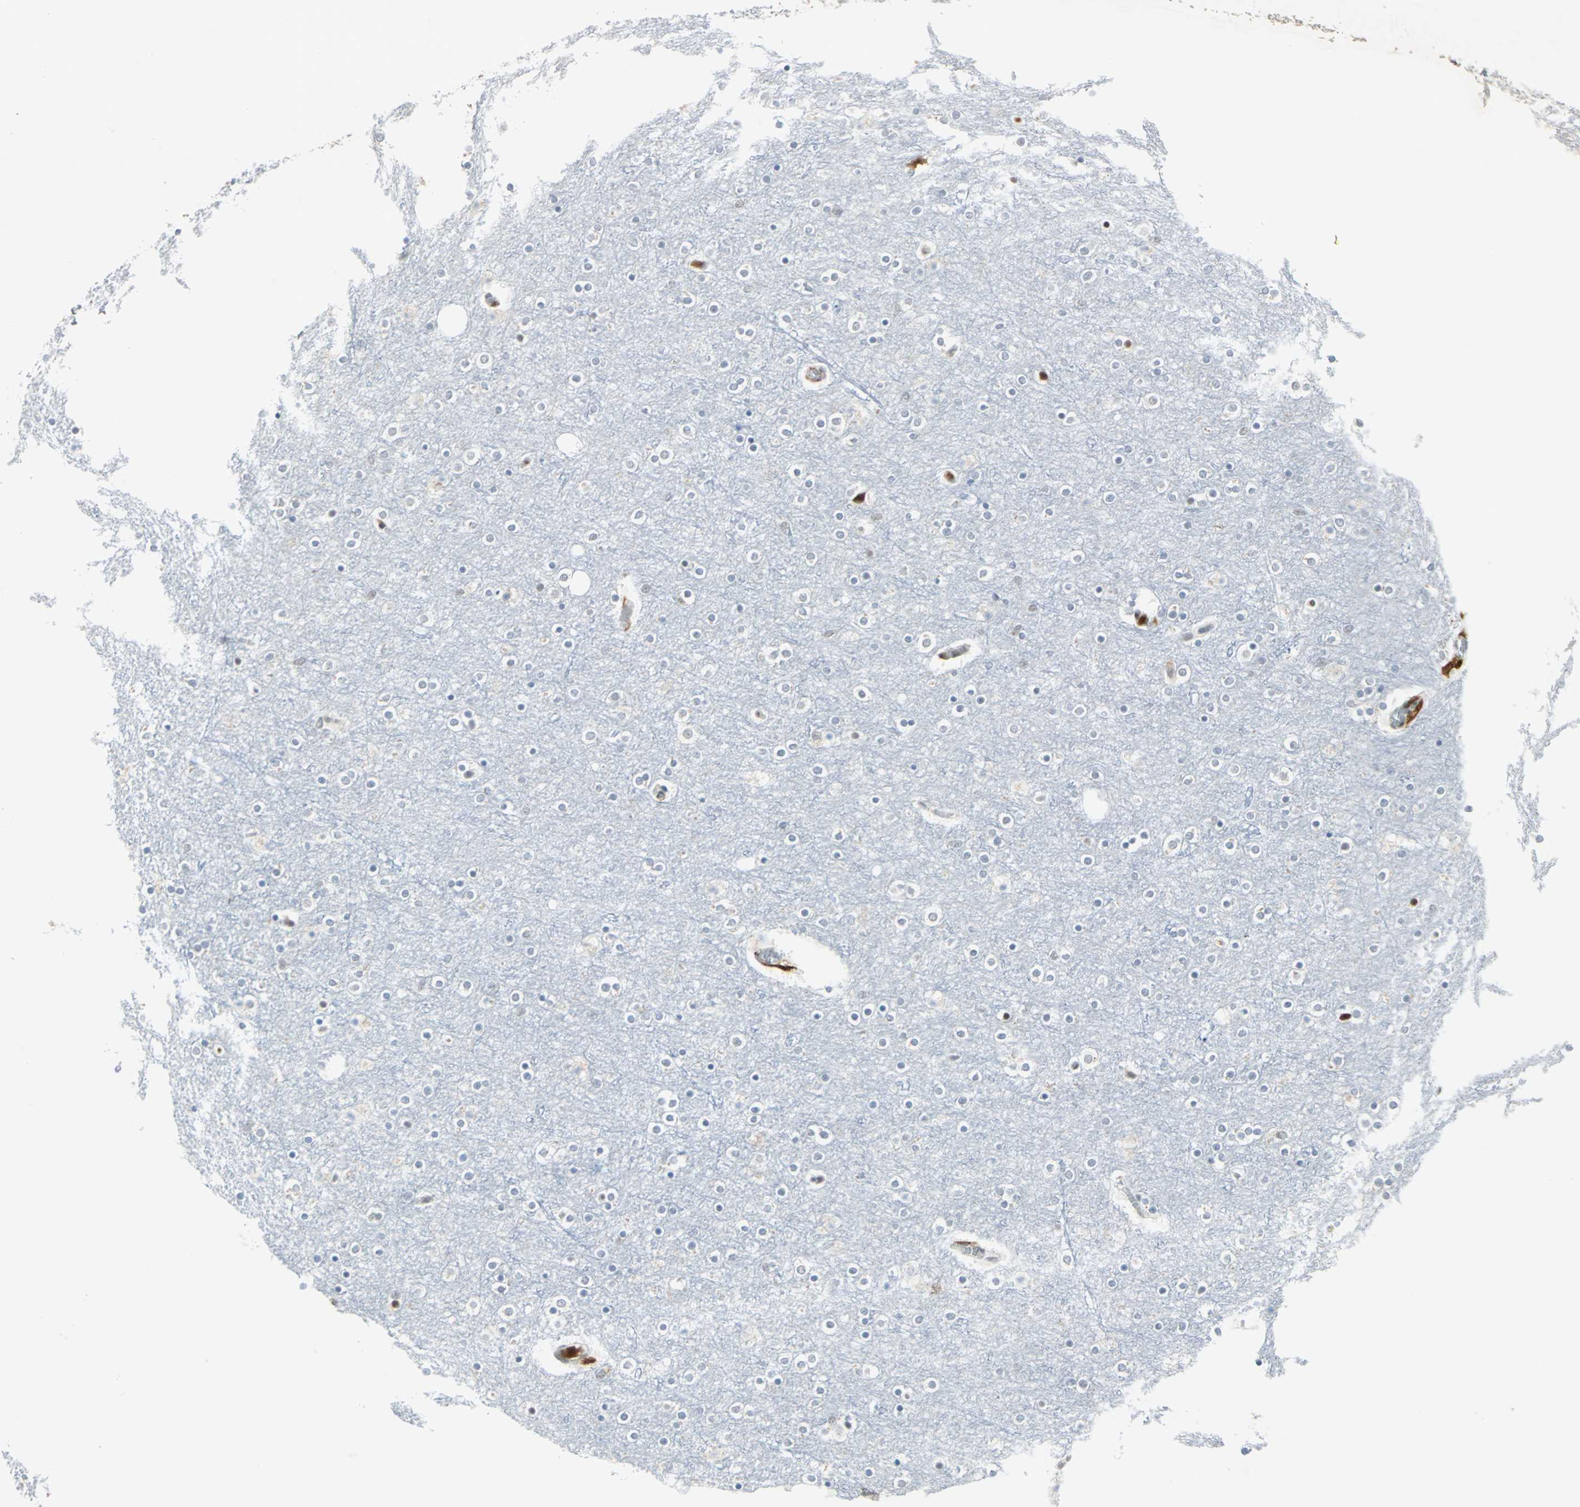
{"staining": {"intensity": "negative", "quantity": "none", "location": "none"}, "tissue": "cerebral cortex", "cell_type": "Endothelial cells", "image_type": "normal", "snomed": [{"axis": "morphology", "description": "Normal tissue, NOS"}, {"axis": "topography", "description": "Cerebral cortex"}], "caption": "Normal cerebral cortex was stained to show a protein in brown. There is no significant staining in endothelial cells. (Immunohistochemistry, brightfield microscopy, high magnification).", "gene": "MTMR10", "patient": {"sex": "female", "age": 54}}